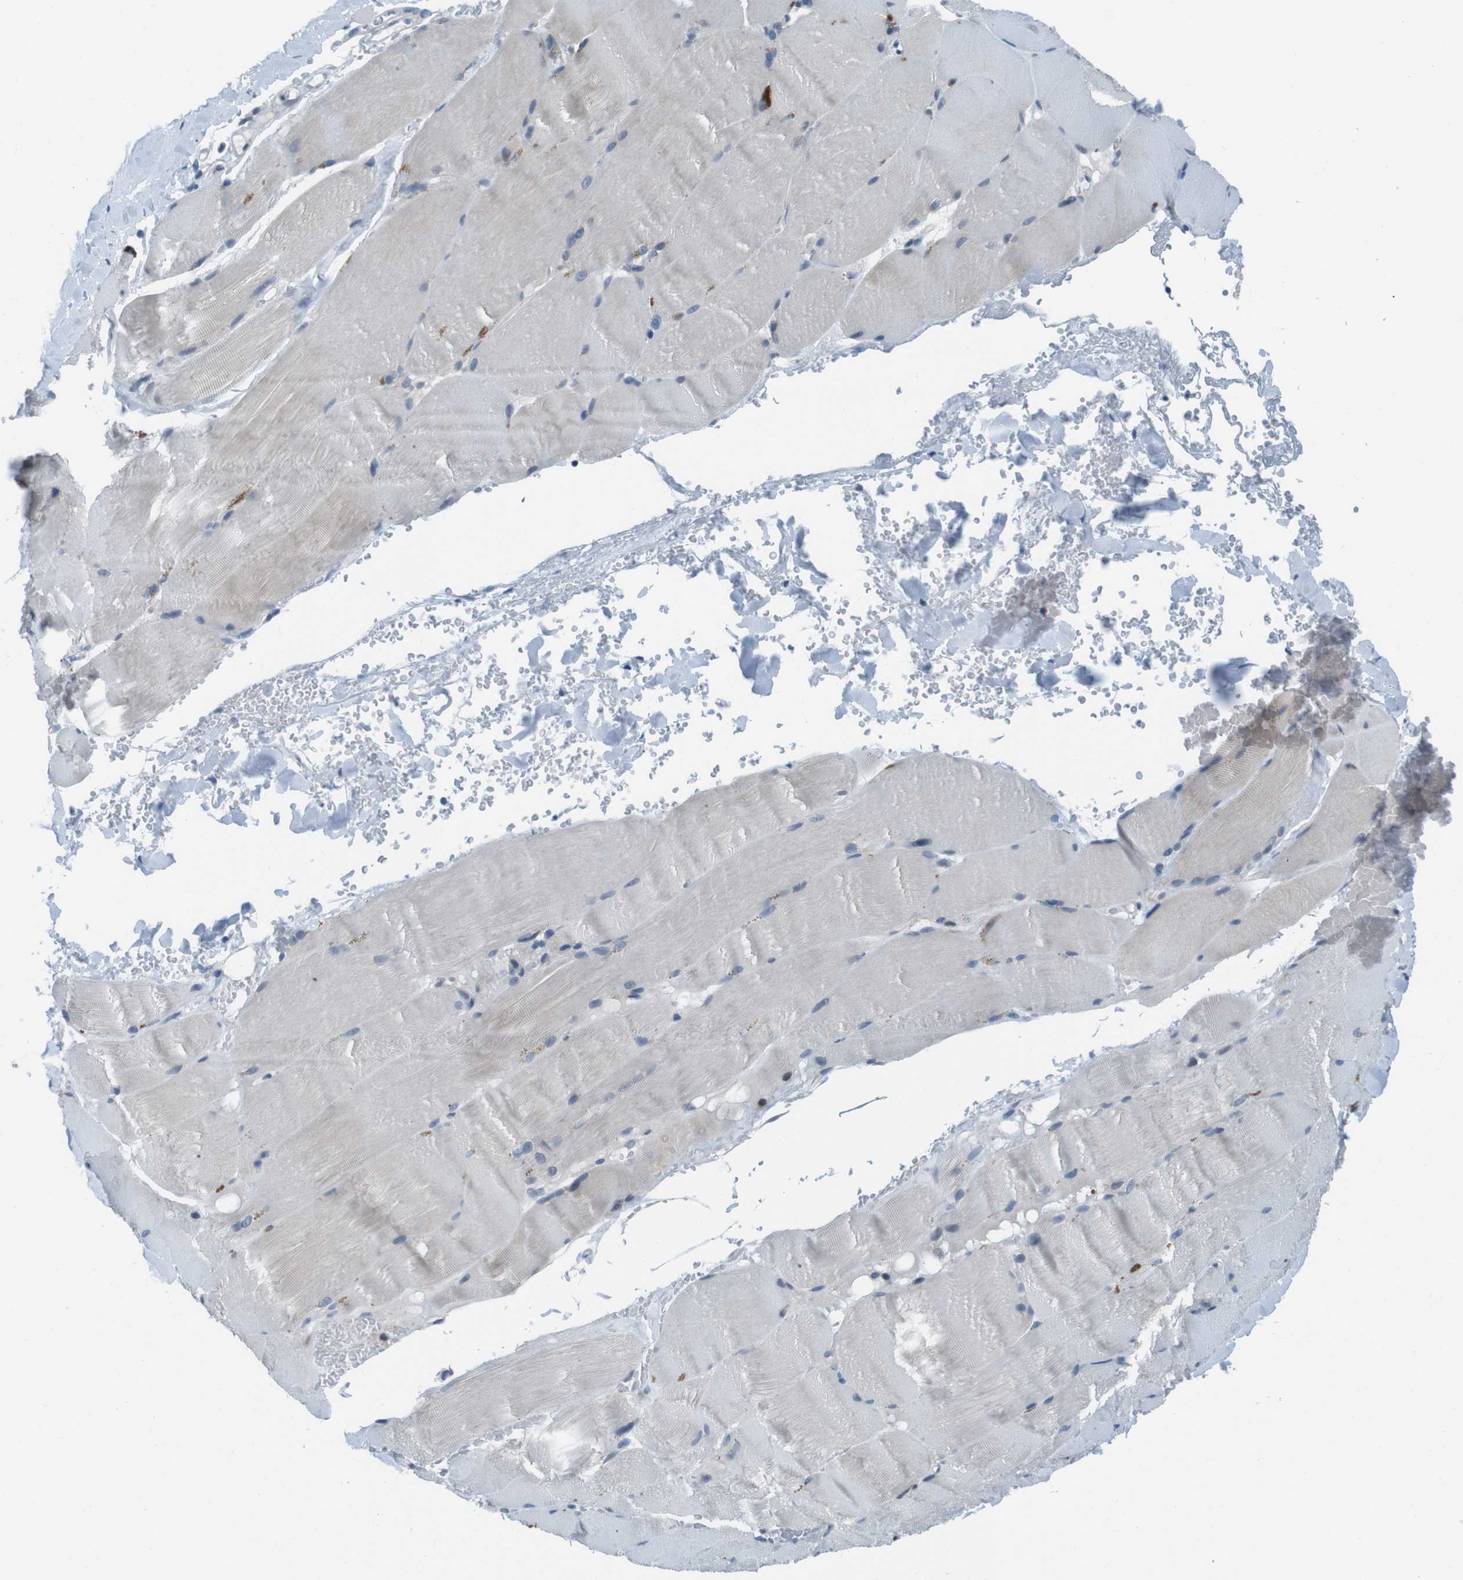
{"staining": {"intensity": "negative", "quantity": "none", "location": "none"}, "tissue": "skeletal muscle", "cell_type": "Myocytes", "image_type": "normal", "snomed": [{"axis": "morphology", "description": "Normal tissue, NOS"}, {"axis": "topography", "description": "Skin"}, {"axis": "topography", "description": "Skeletal muscle"}], "caption": "Immunohistochemical staining of benign skeletal muscle displays no significant staining in myocytes. The staining was performed using DAB to visualize the protein expression in brown, while the nuclei were stained in blue with hematoxylin (Magnification: 20x).", "gene": "LRP5", "patient": {"sex": "male", "age": 83}}